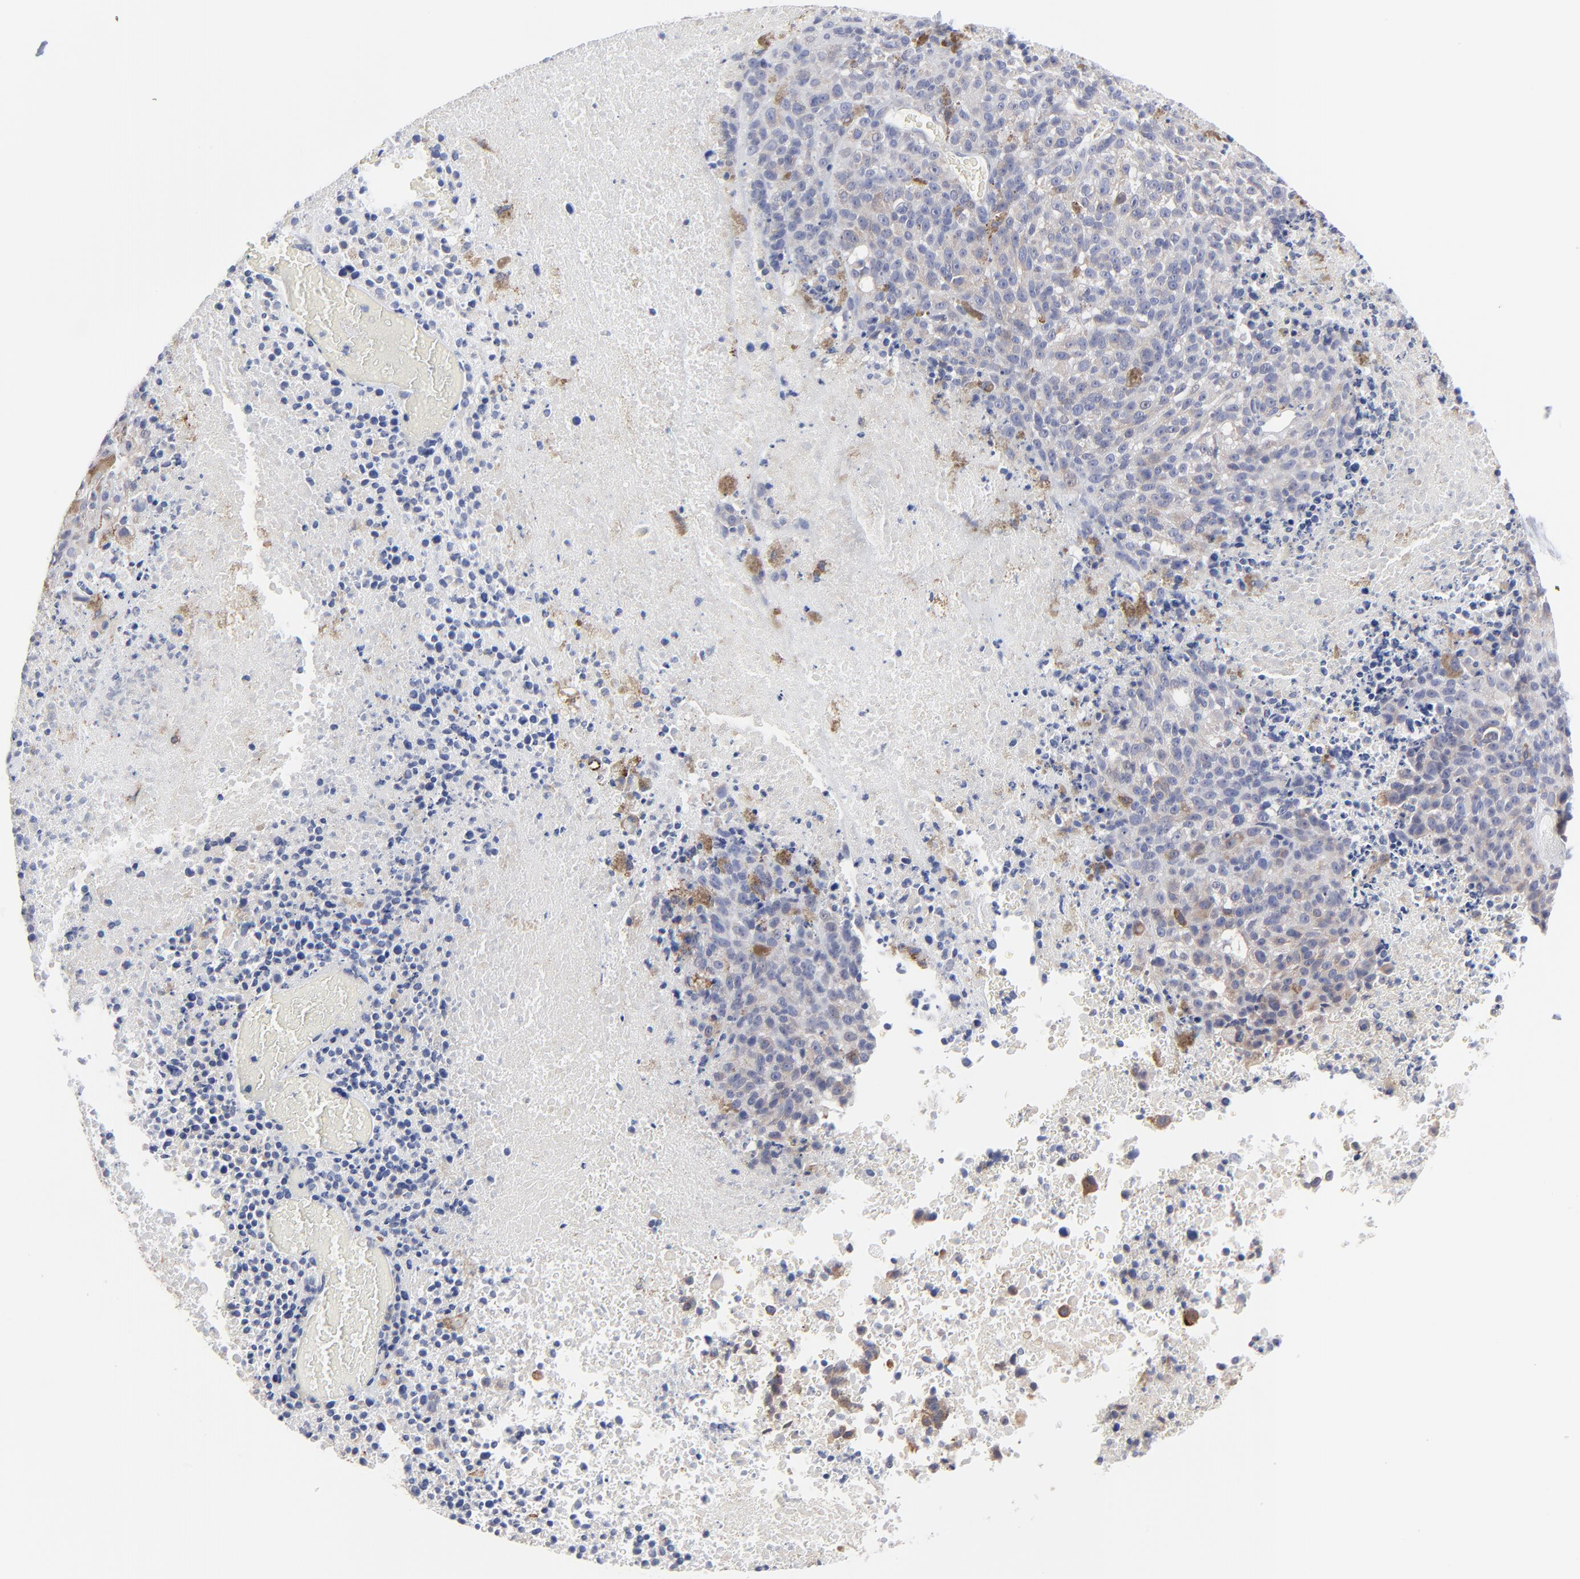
{"staining": {"intensity": "negative", "quantity": "none", "location": "none"}, "tissue": "melanoma", "cell_type": "Tumor cells", "image_type": "cancer", "snomed": [{"axis": "morphology", "description": "Malignant melanoma, Metastatic site"}, {"axis": "topography", "description": "Cerebral cortex"}], "caption": "Tumor cells show no significant protein expression in malignant melanoma (metastatic site).", "gene": "TRIM22", "patient": {"sex": "female", "age": 52}}